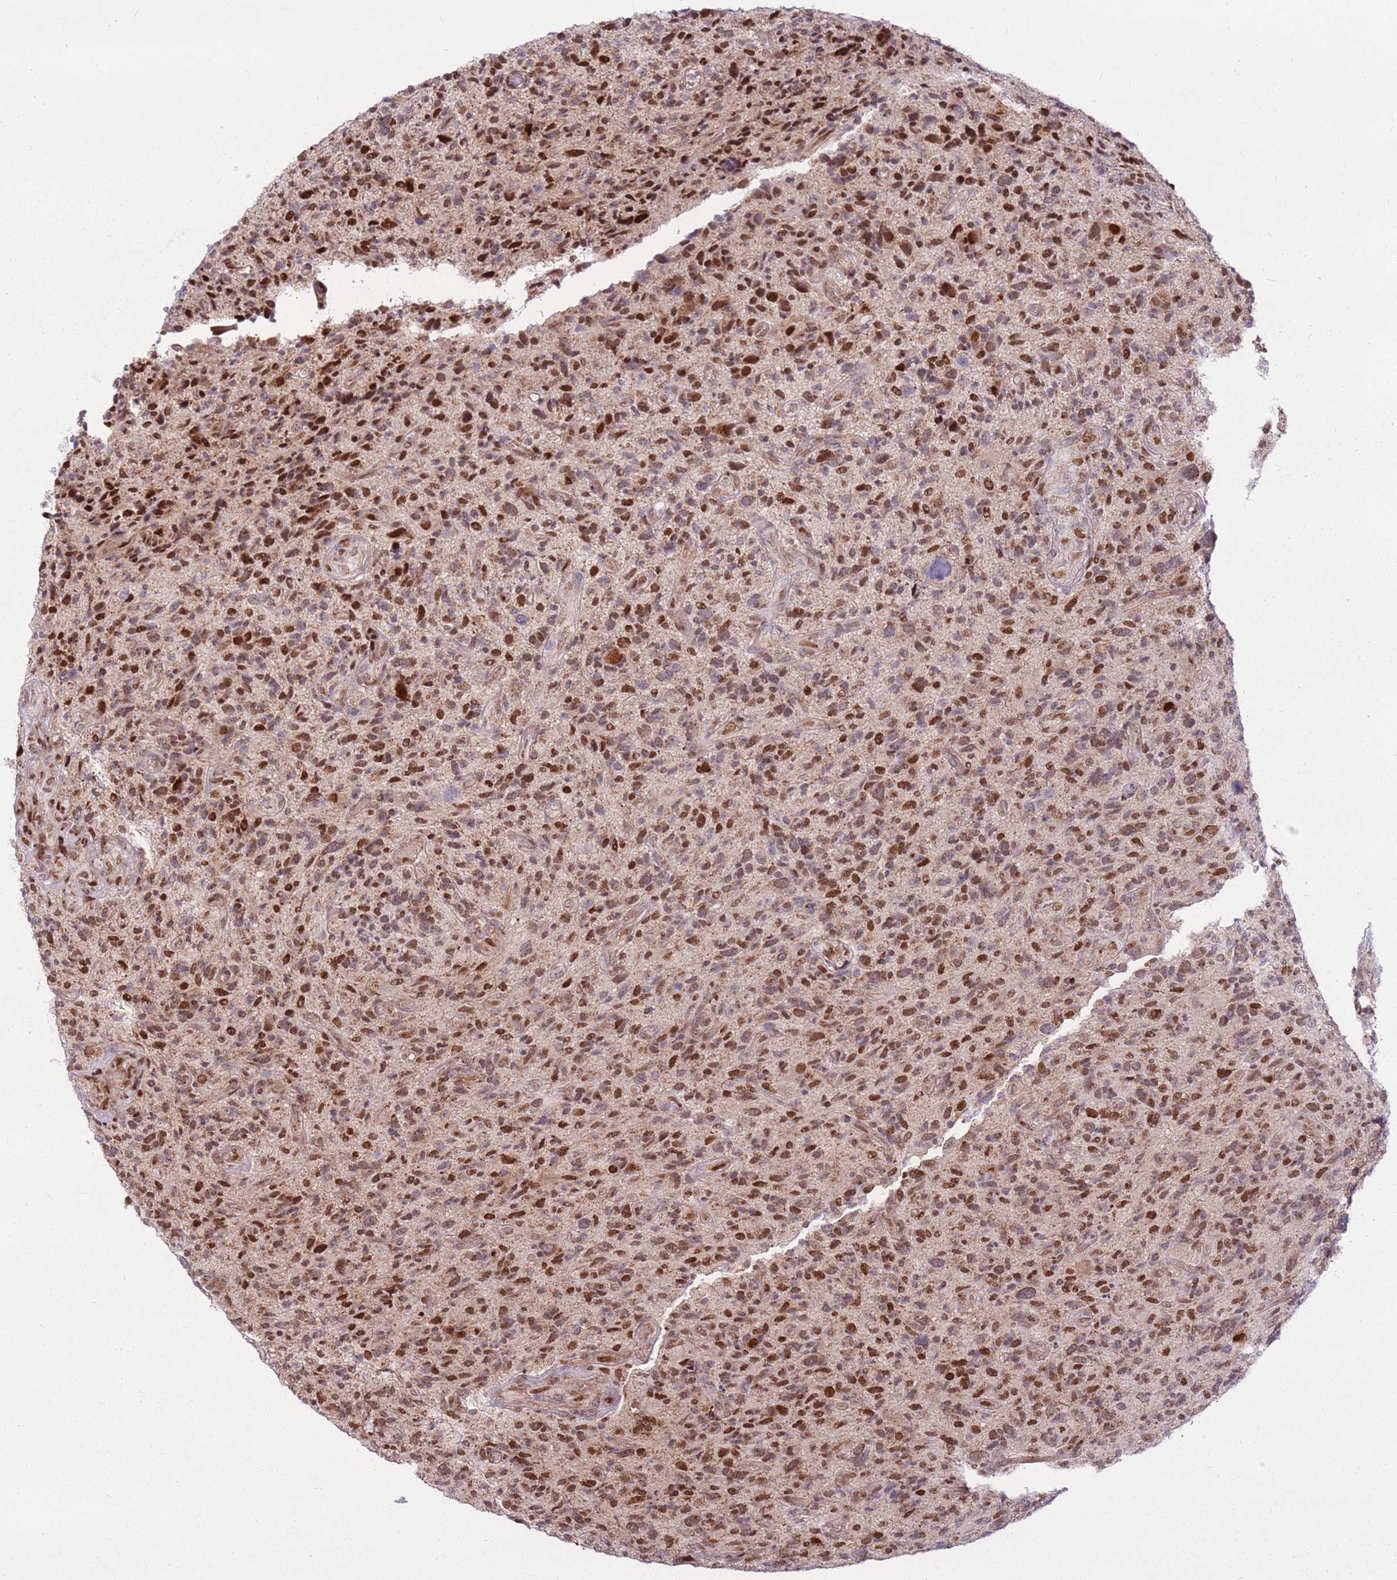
{"staining": {"intensity": "moderate", "quantity": ">75%", "location": "nuclear"}, "tissue": "glioma", "cell_type": "Tumor cells", "image_type": "cancer", "snomed": [{"axis": "morphology", "description": "Glioma, malignant, High grade"}, {"axis": "topography", "description": "Brain"}], "caption": "Protein staining by immunohistochemistry demonstrates moderate nuclear positivity in approximately >75% of tumor cells in malignant high-grade glioma. (brown staining indicates protein expression, while blue staining denotes nuclei).", "gene": "PCTP", "patient": {"sex": "male", "age": 47}}